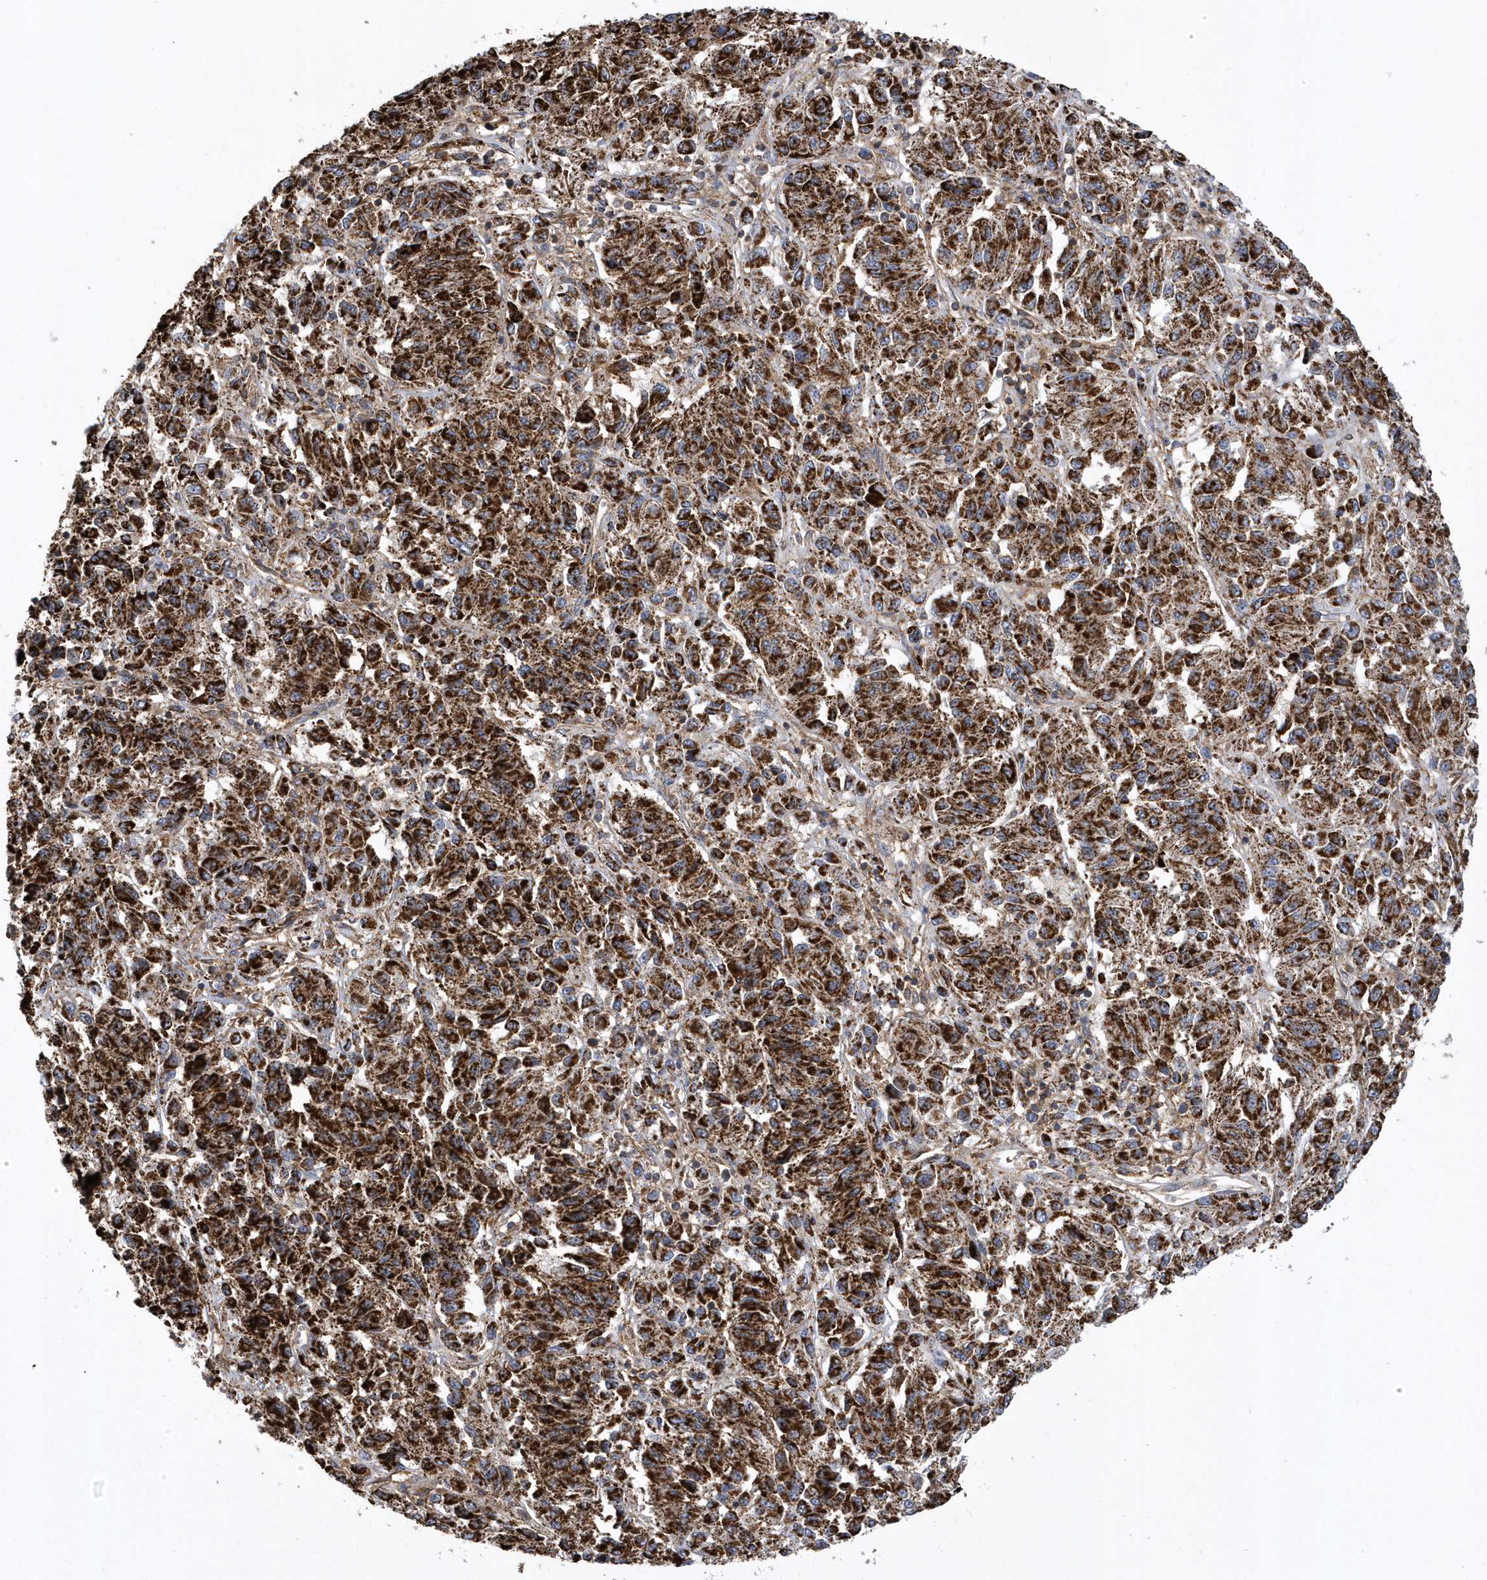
{"staining": {"intensity": "strong", "quantity": ">75%", "location": "cytoplasmic/membranous"}, "tissue": "melanoma", "cell_type": "Tumor cells", "image_type": "cancer", "snomed": [{"axis": "morphology", "description": "Malignant melanoma, Metastatic site"}, {"axis": "topography", "description": "Lung"}], "caption": "Immunohistochemistry image of malignant melanoma (metastatic site) stained for a protein (brown), which exhibits high levels of strong cytoplasmic/membranous expression in about >75% of tumor cells.", "gene": "TRAIP", "patient": {"sex": "male", "age": 64}}